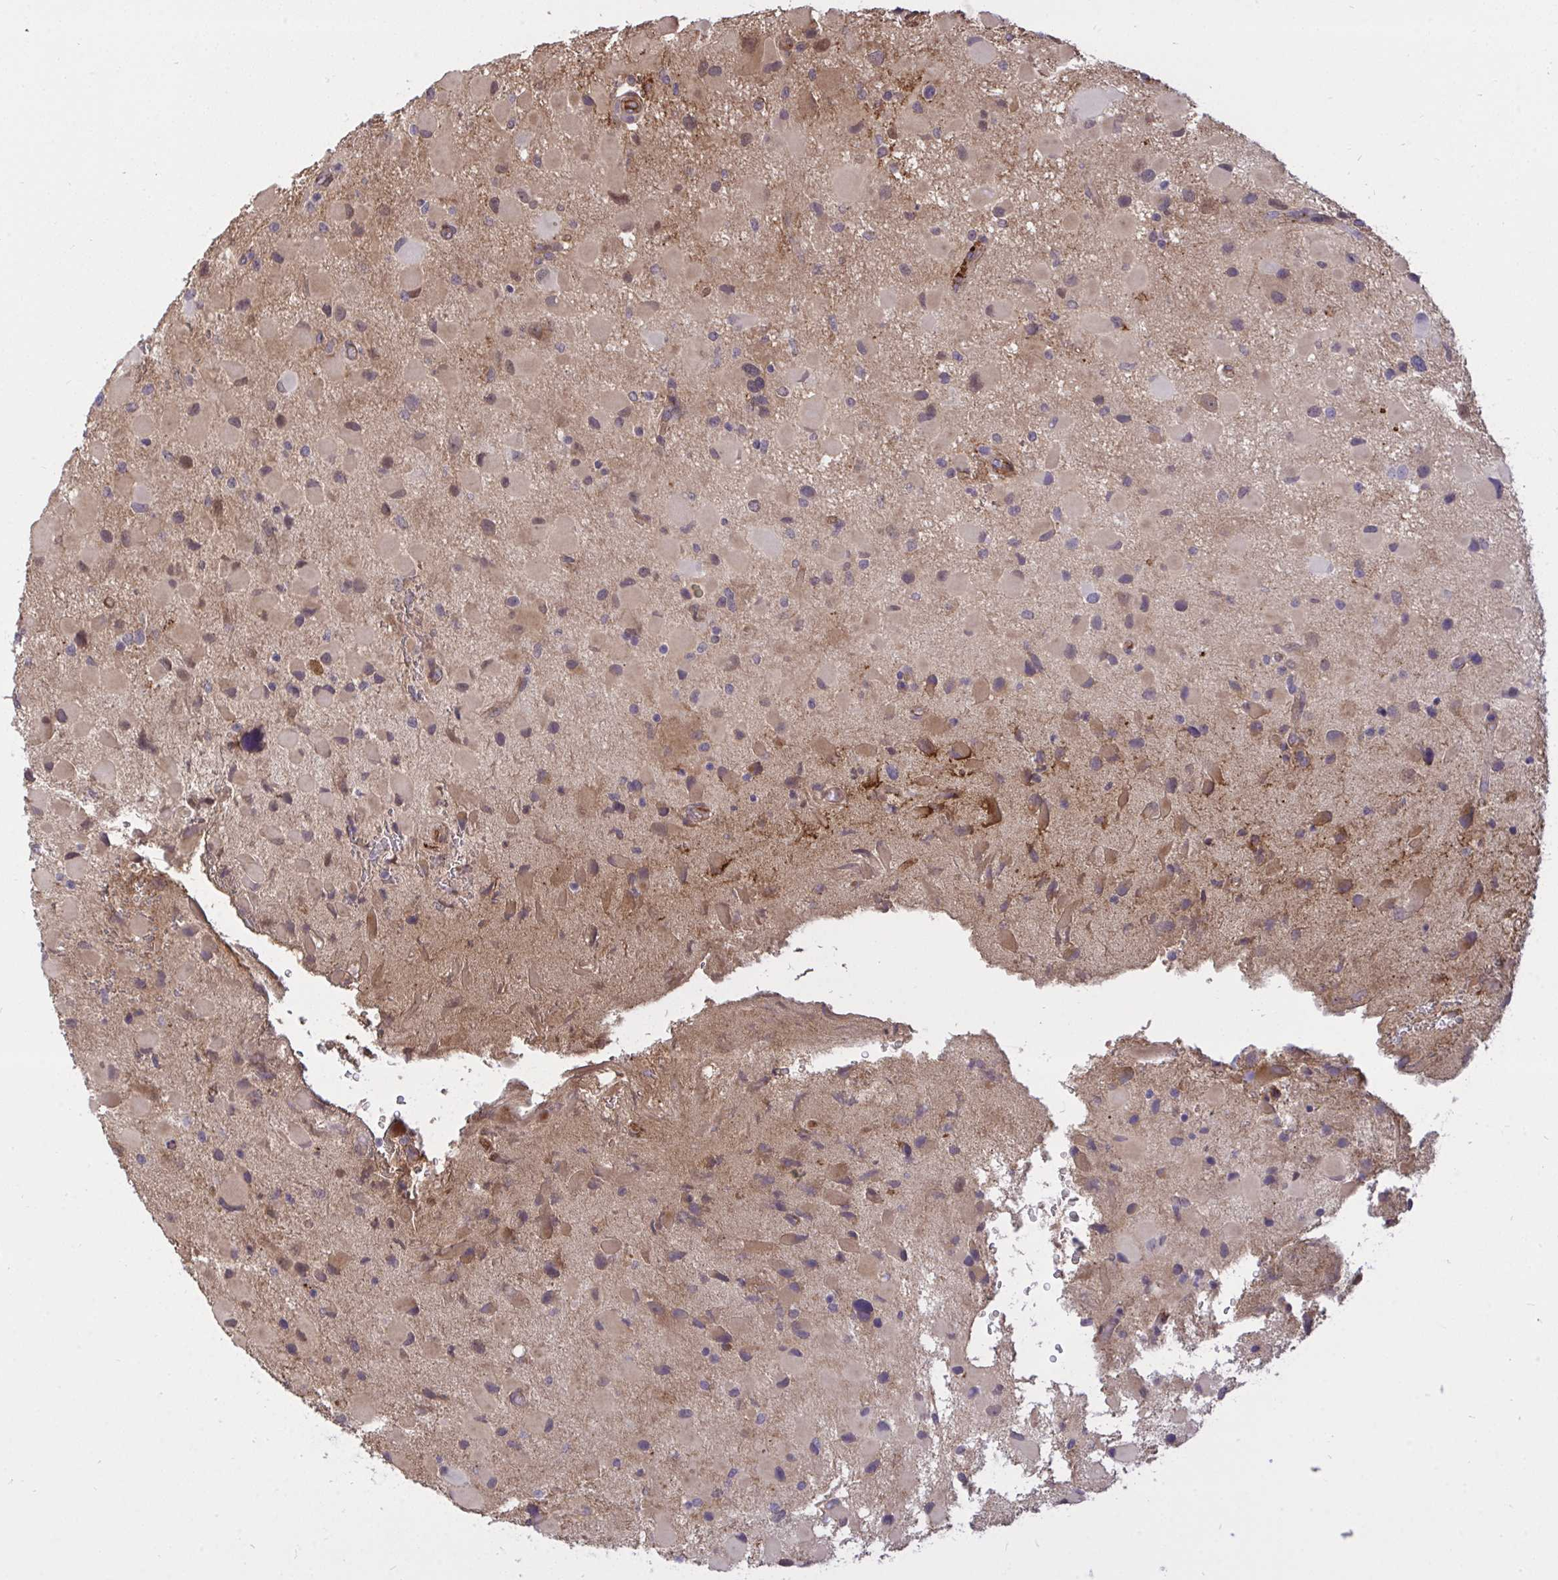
{"staining": {"intensity": "moderate", "quantity": "<25%", "location": "cytoplasmic/membranous,nuclear"}, "tissue": "glioma", "cell_type": "Tumor cells", "image_type": "cancer", "snomed": [{"axis": "morphology", "description": "Glioma, malignant, Low grade"}, {"axis": "topography", "description": "Brain"}], "caption": "A brown stain shows moderate cytoplasmic/membranous and nuclear staining of a protein in malignant glioma (low-grade) tumor cells. The staining is performed using DAB (3,3'-diaminobenzidine) brown chromogen to label protein expression. The nuclei are counter-stained blue using hematoxylin.", "gene": "F2", "patient": {"sex": "female", "age": 32}}